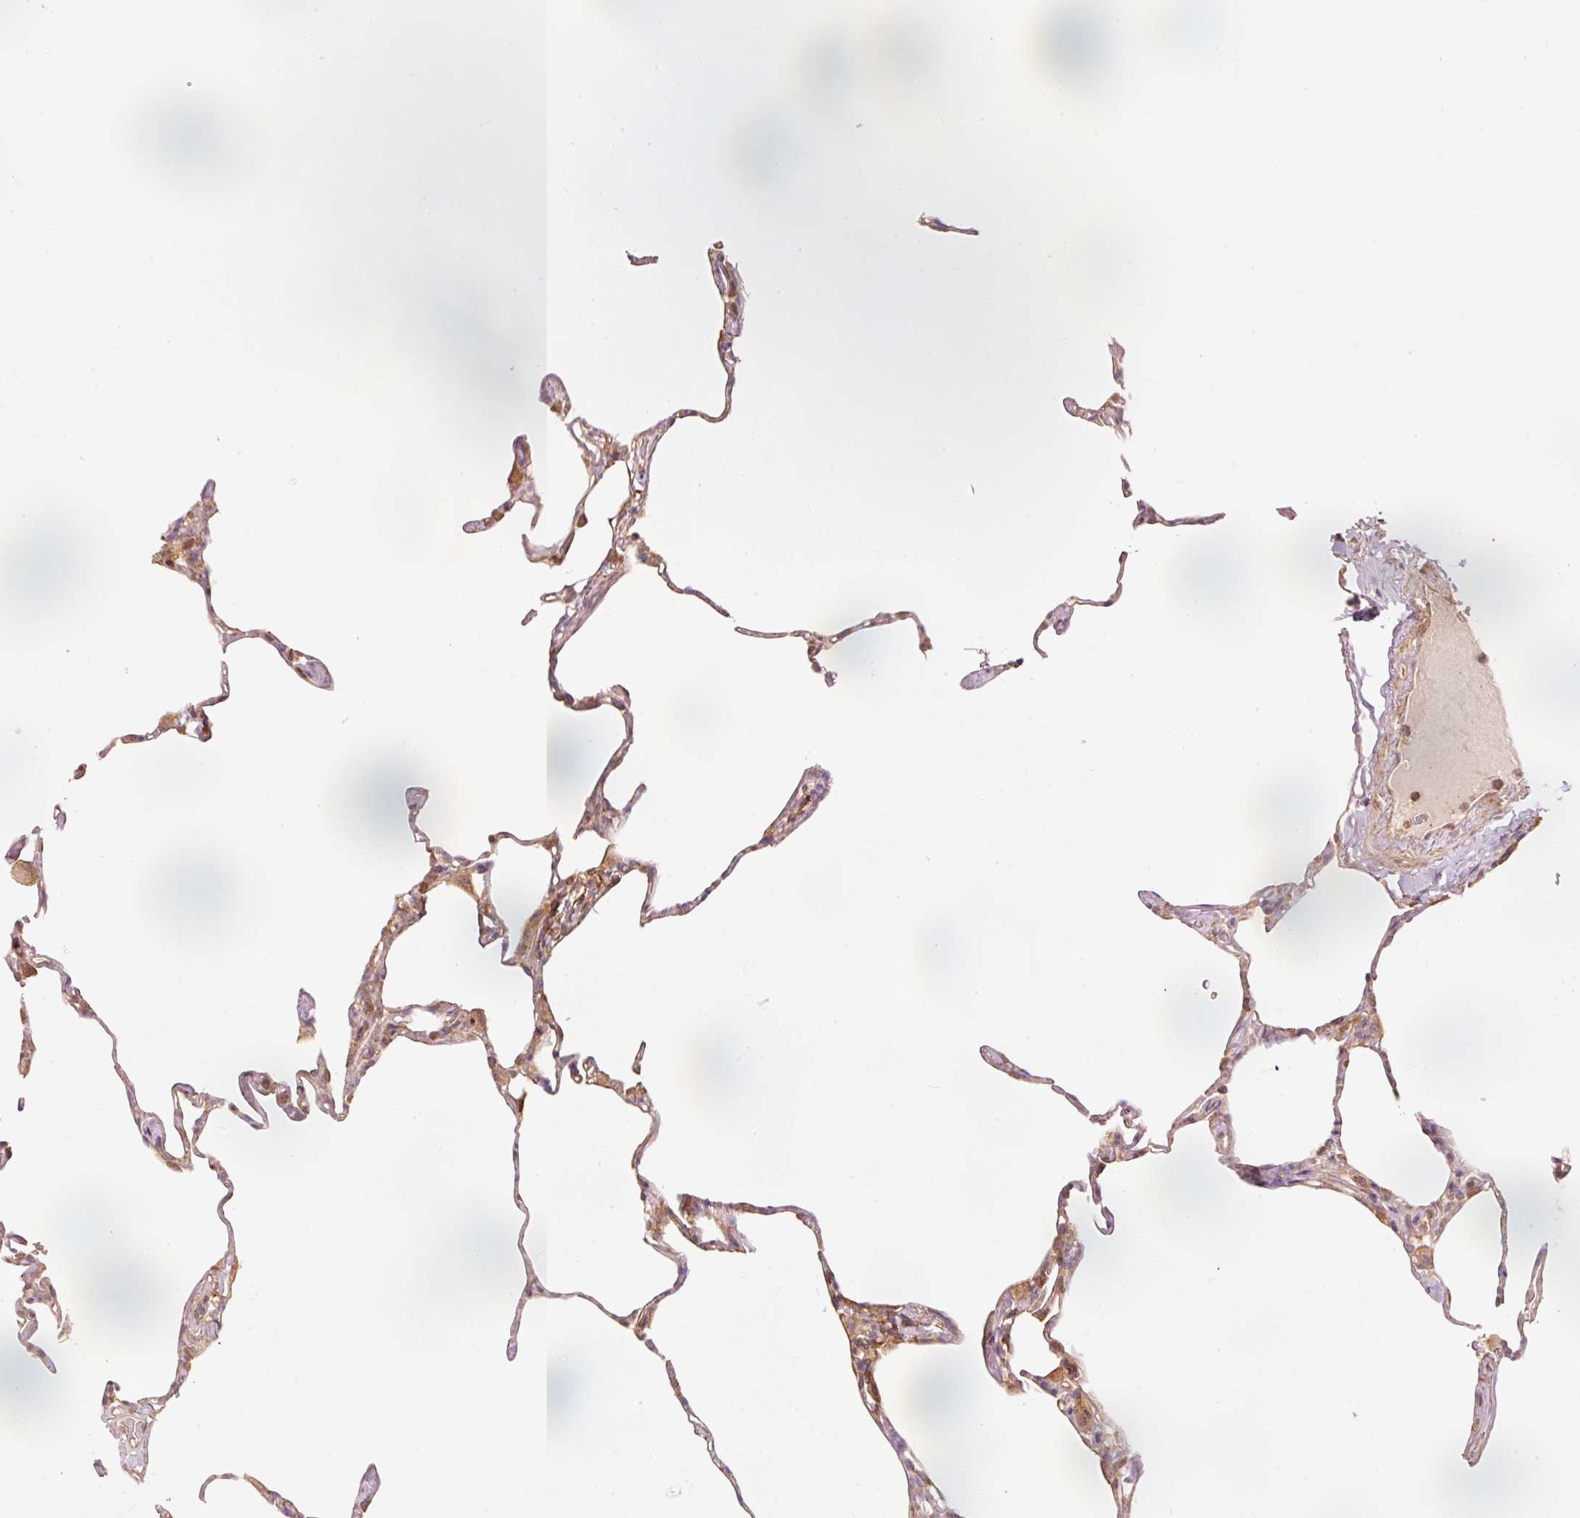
{"staining": {"intensity": "moderate", "quantity": "<25%", "location": "cytoplasmic/membranous"}, "tissue": "lung", "cell_type": "Alveolar cells", "image_type": "normal", "snomed": [{"axis": "morphology", "description": "Normal tissue, NOS"}, {"axis": "topography", "description": "Lung"}], "caption": "Protein staining demonstrates moderate cytoplasmic/membranous expression in approximately <25% of alveolar cells in benign lung.", "gene": "PDAP1", "patient": {"sex": "male", "age": 65}}